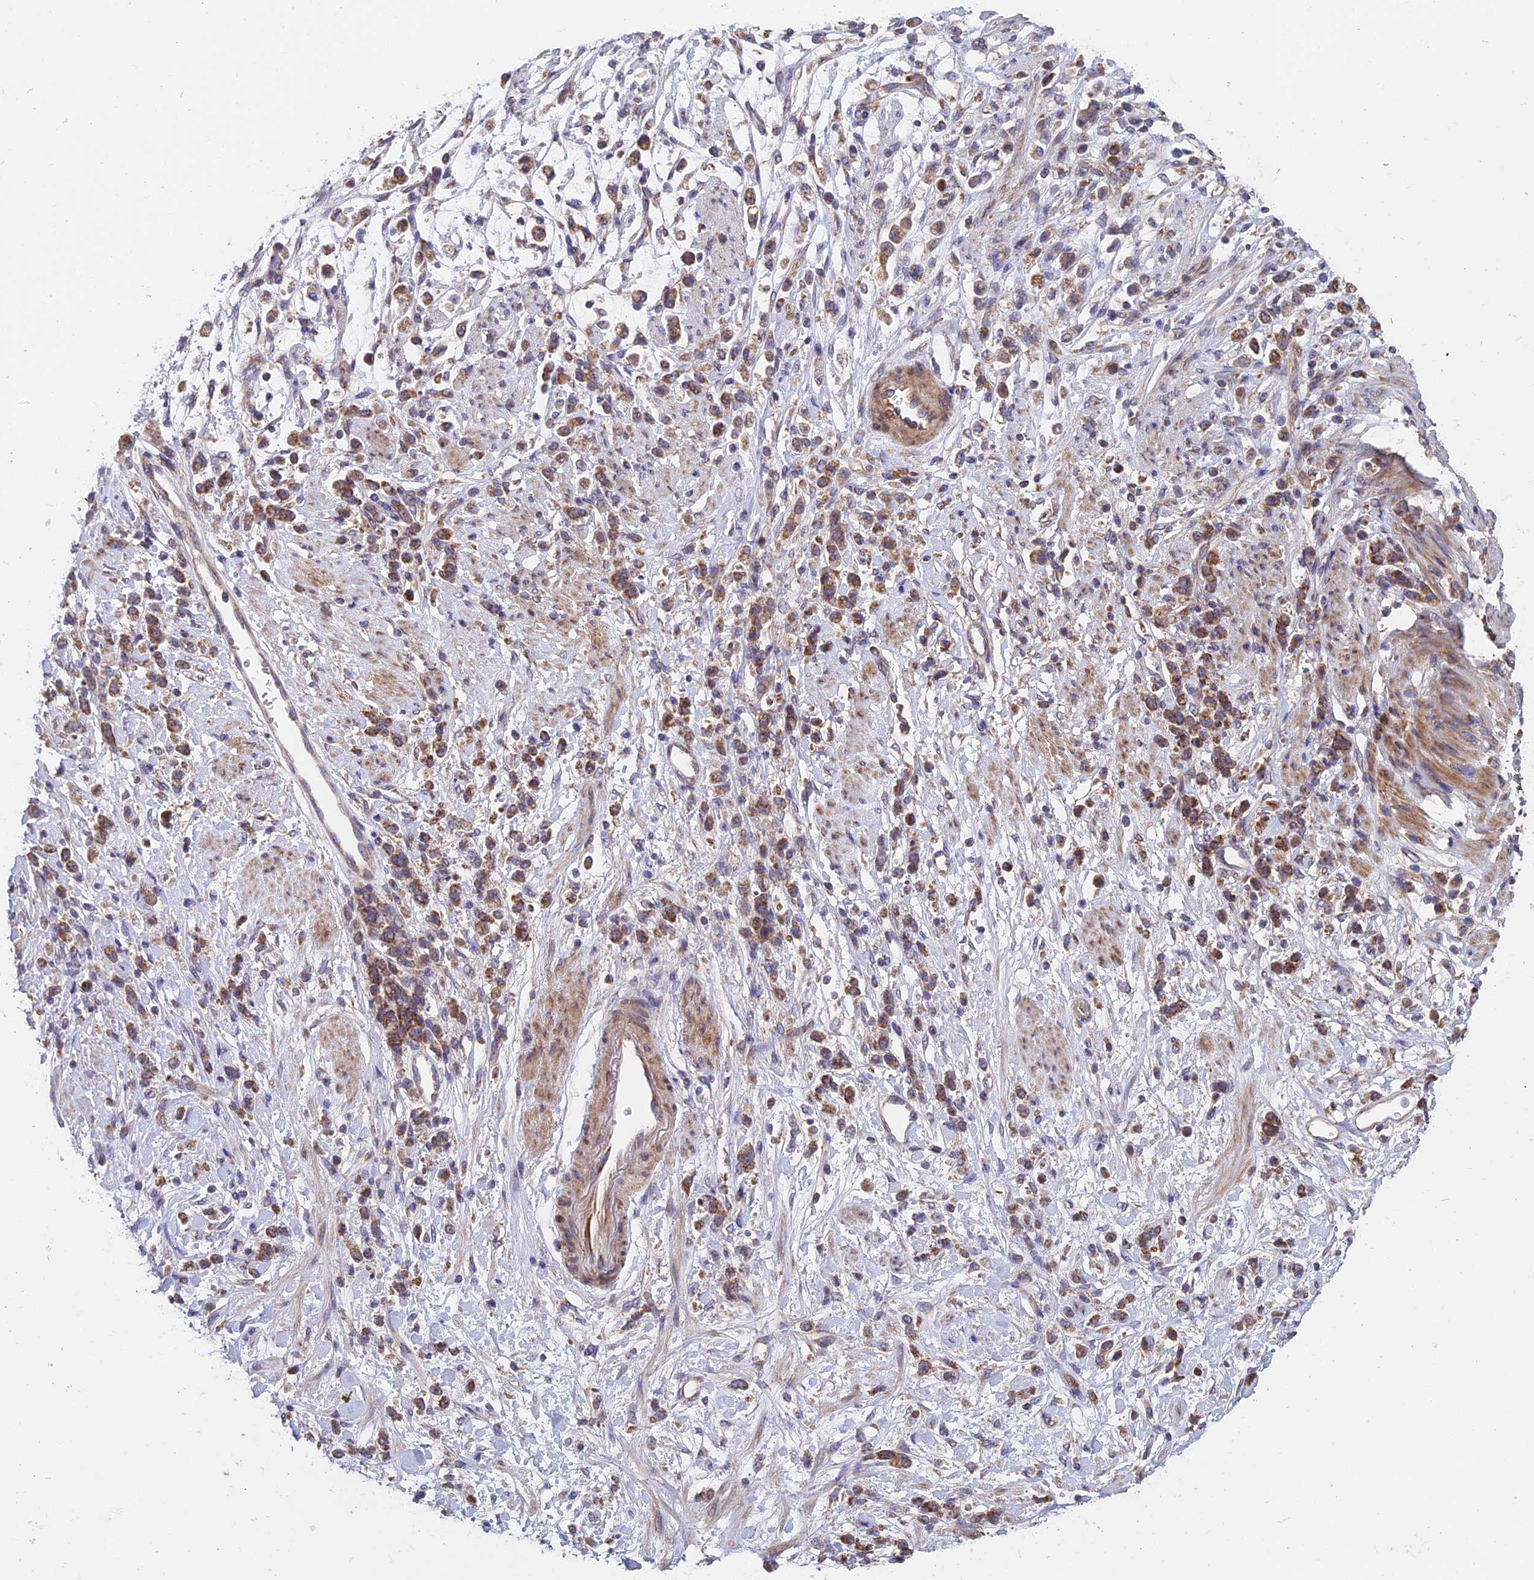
{"staining": {"intensity": "moderate", "quantity": ">75%", "location": "cytoplasmic/membranous"}, "tissue": "stomach cancer", "cell_type": "Tumor cells", "image_type": "cancer", "snomed": [{"axis": "morphology", "description": "Adenocarcinoma, NOS"}, {"axis": "topography", "description": "Stomach"}], "caption": "IHC histopathology image of human stomach adenocarcinoma stained for a protein (brown), which exhibits medium levels of moderate cytoplasmic/membranous staining in approximately >75% of tumor cells.", "gene": "ECSIT", "patient": {"sex": "female", "age": 60}}